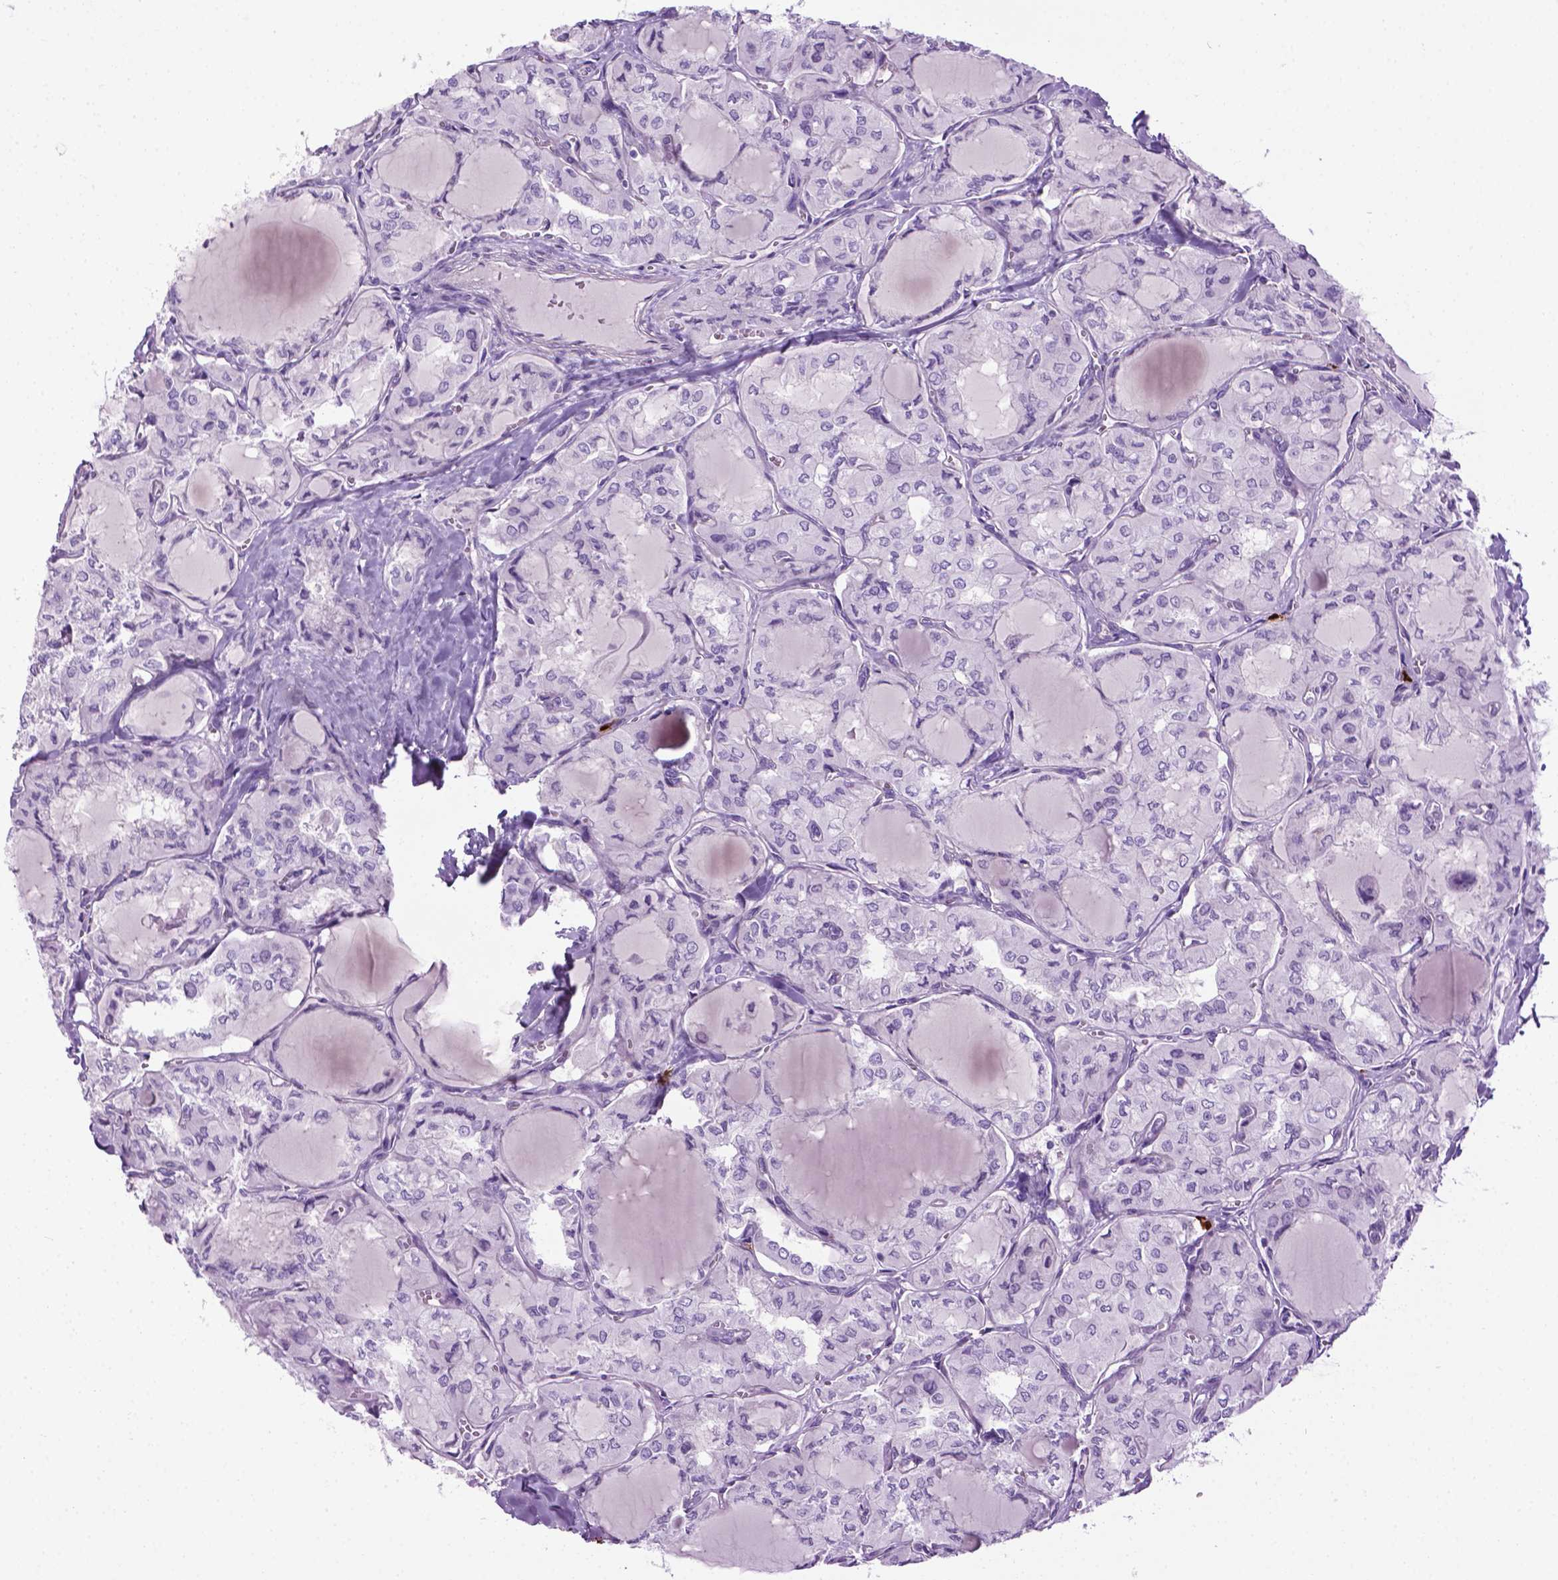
{"staining": {"intensity": "negative", "quantity": "none", "location": "none"}, "tissue": "thyroid cancer", "cell_type": "Tumor cells", "image_type": "cancer", "snomed": [{"axis": "morphology", "description": "Papillary adenocarcinoma, NOS"}, {"axis": "topography", "description": "Thyroid gland"}], "caption": "DAB immunohistochemical staining of thyroid cancer exhibits no significant staining in tumor cells. (DAB immunohistochemistry (IHC), high magnification).", "gene": "SPECC1L", "patient": {"sex": "male", "age": 20}}